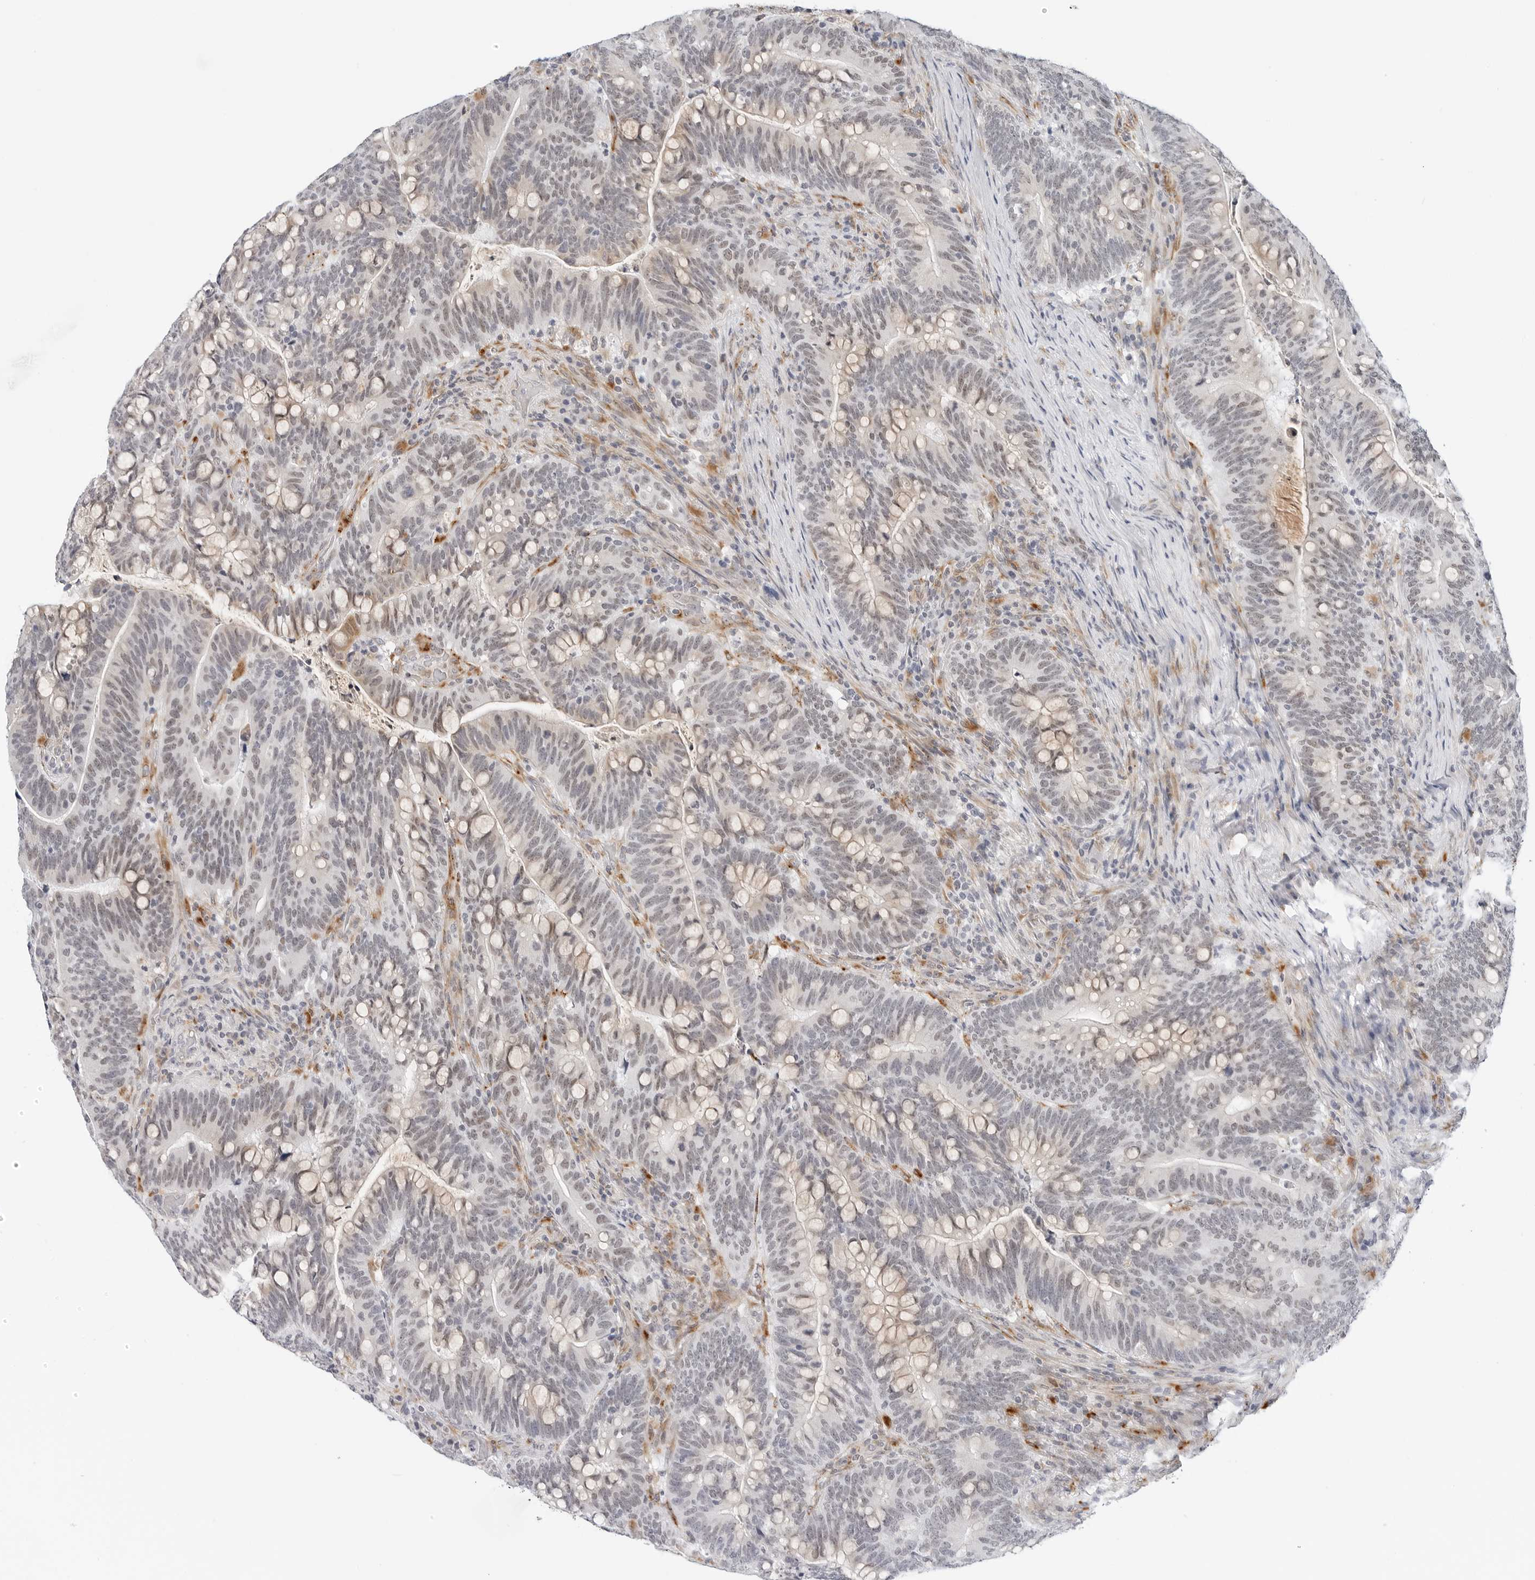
{"staining": {"intensity": "weak", "quantity": "25%-75%", "location": "nuclear"}, "tissue": "colorectal cancer", "cell_type": "Tumor cells", "image_type": "cancer", "snomed": [{"axis": "morphology", "description": "Adenocarcinoma, NOS"}, {"axis": "topography", "description": "Colon"}], "caption": "Immunohistochemistry of human adenocarcinoma (colorectal) displays low levels of weak nuclear staining in approximately 25%-75% of tumor cells. The staining is performed using DAB (3,3'-diaminobenzidine) brown chromogen to label protein expression. The nuclei are counter-stained blue using hematoxylin.", "gene": "TSEN2", "patient": {"sex": "female", "age": 66}}